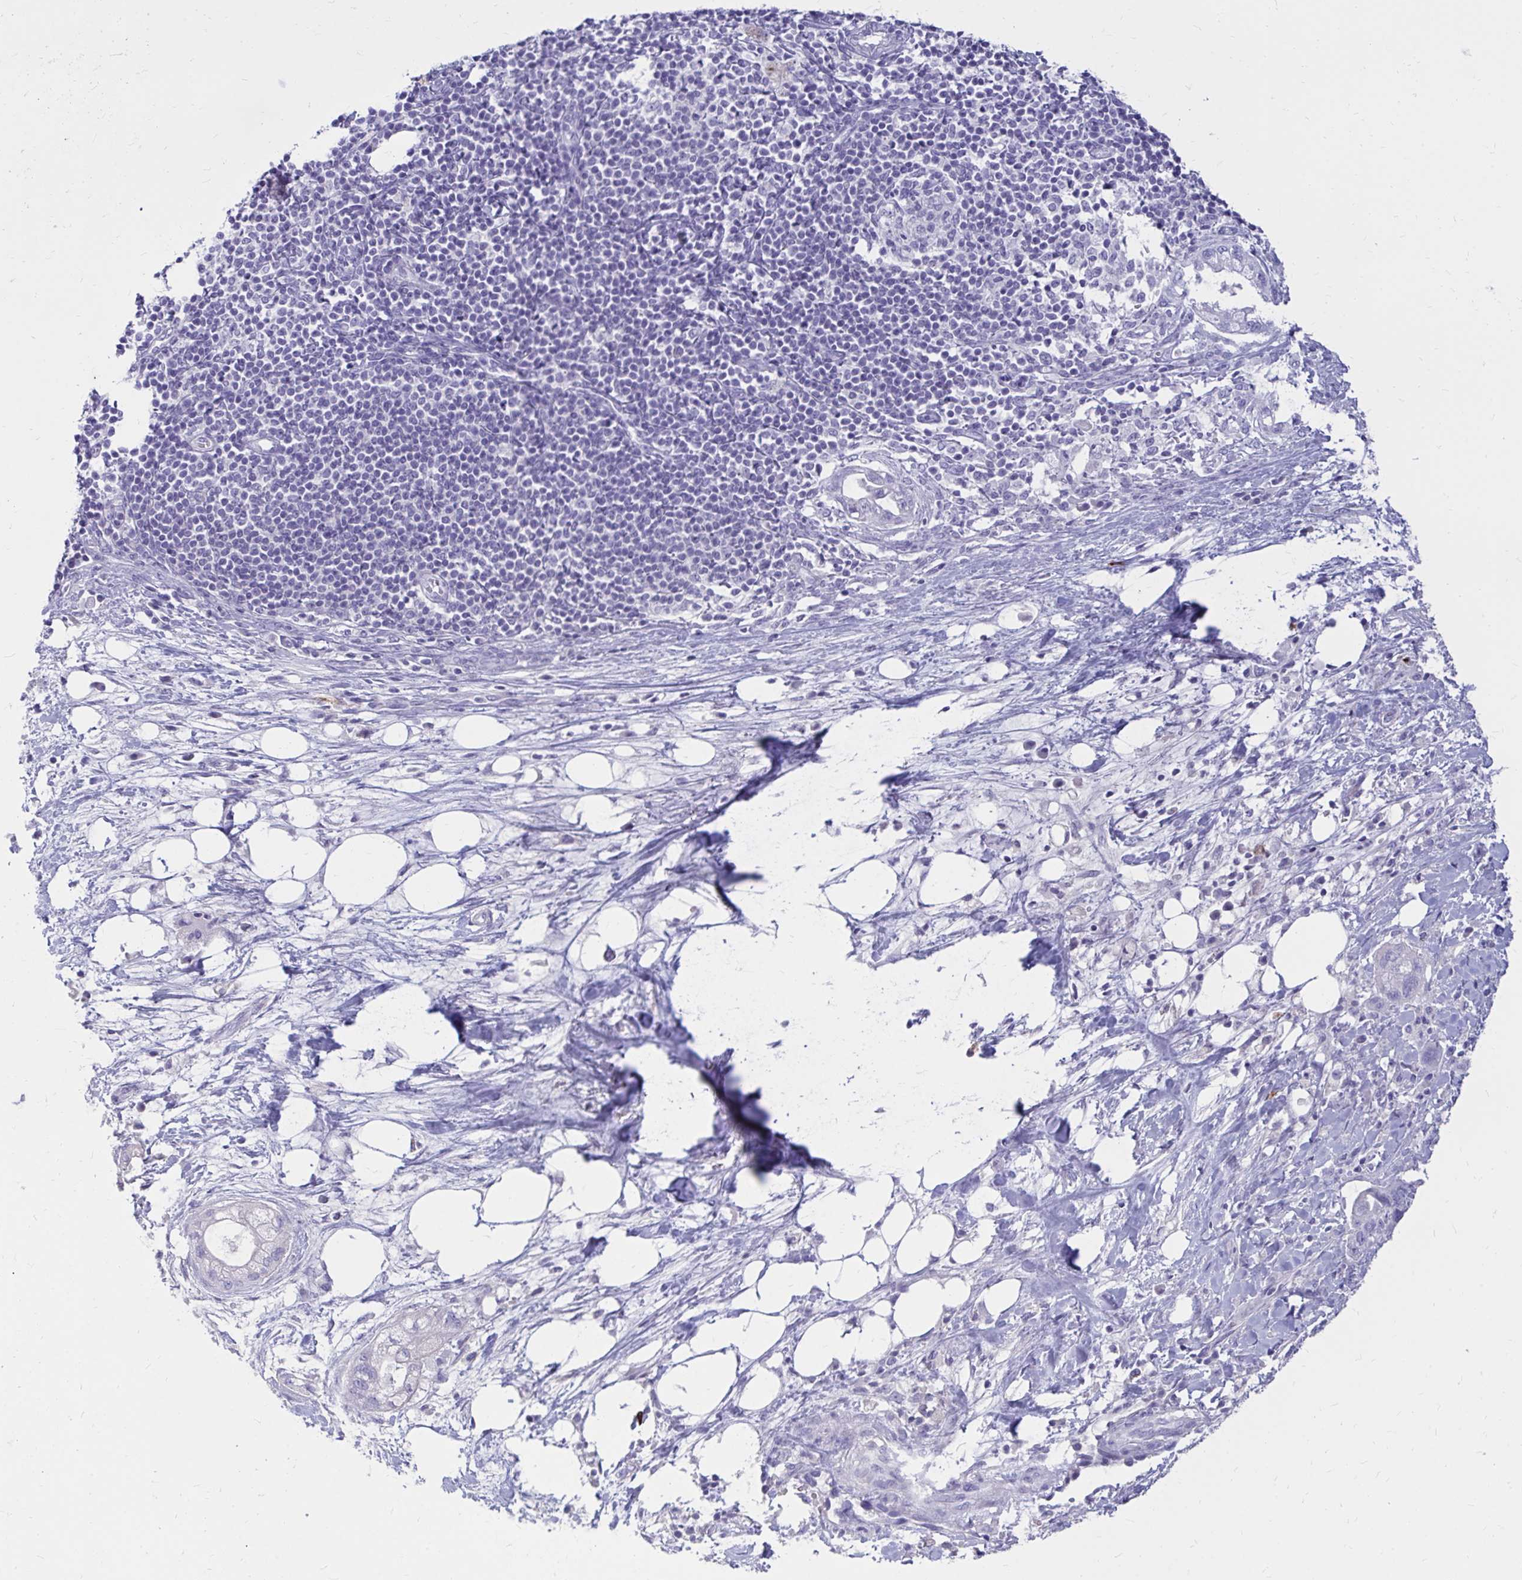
{"staining": {"intensity": "negative", "quantity": "none", "location": "none"}, "tissue": "pancreatic cancer", "cell_type": "Tumor cells", "image_type": "cancer", "snomed": [{"axis": "morphology", "description": "Adenocarcinoma, NOS"}, {"axis": "topography", "description": "Pancreas"}], "caption": "Immunohistochemical staining of human pancreatic cancer shows no significant positivity in tumor cells. (Brightfield microscopy of DAB IHC at high magnification).", "gene": "NANOGNB", "patient": {"sex": "male", "age": 44}}